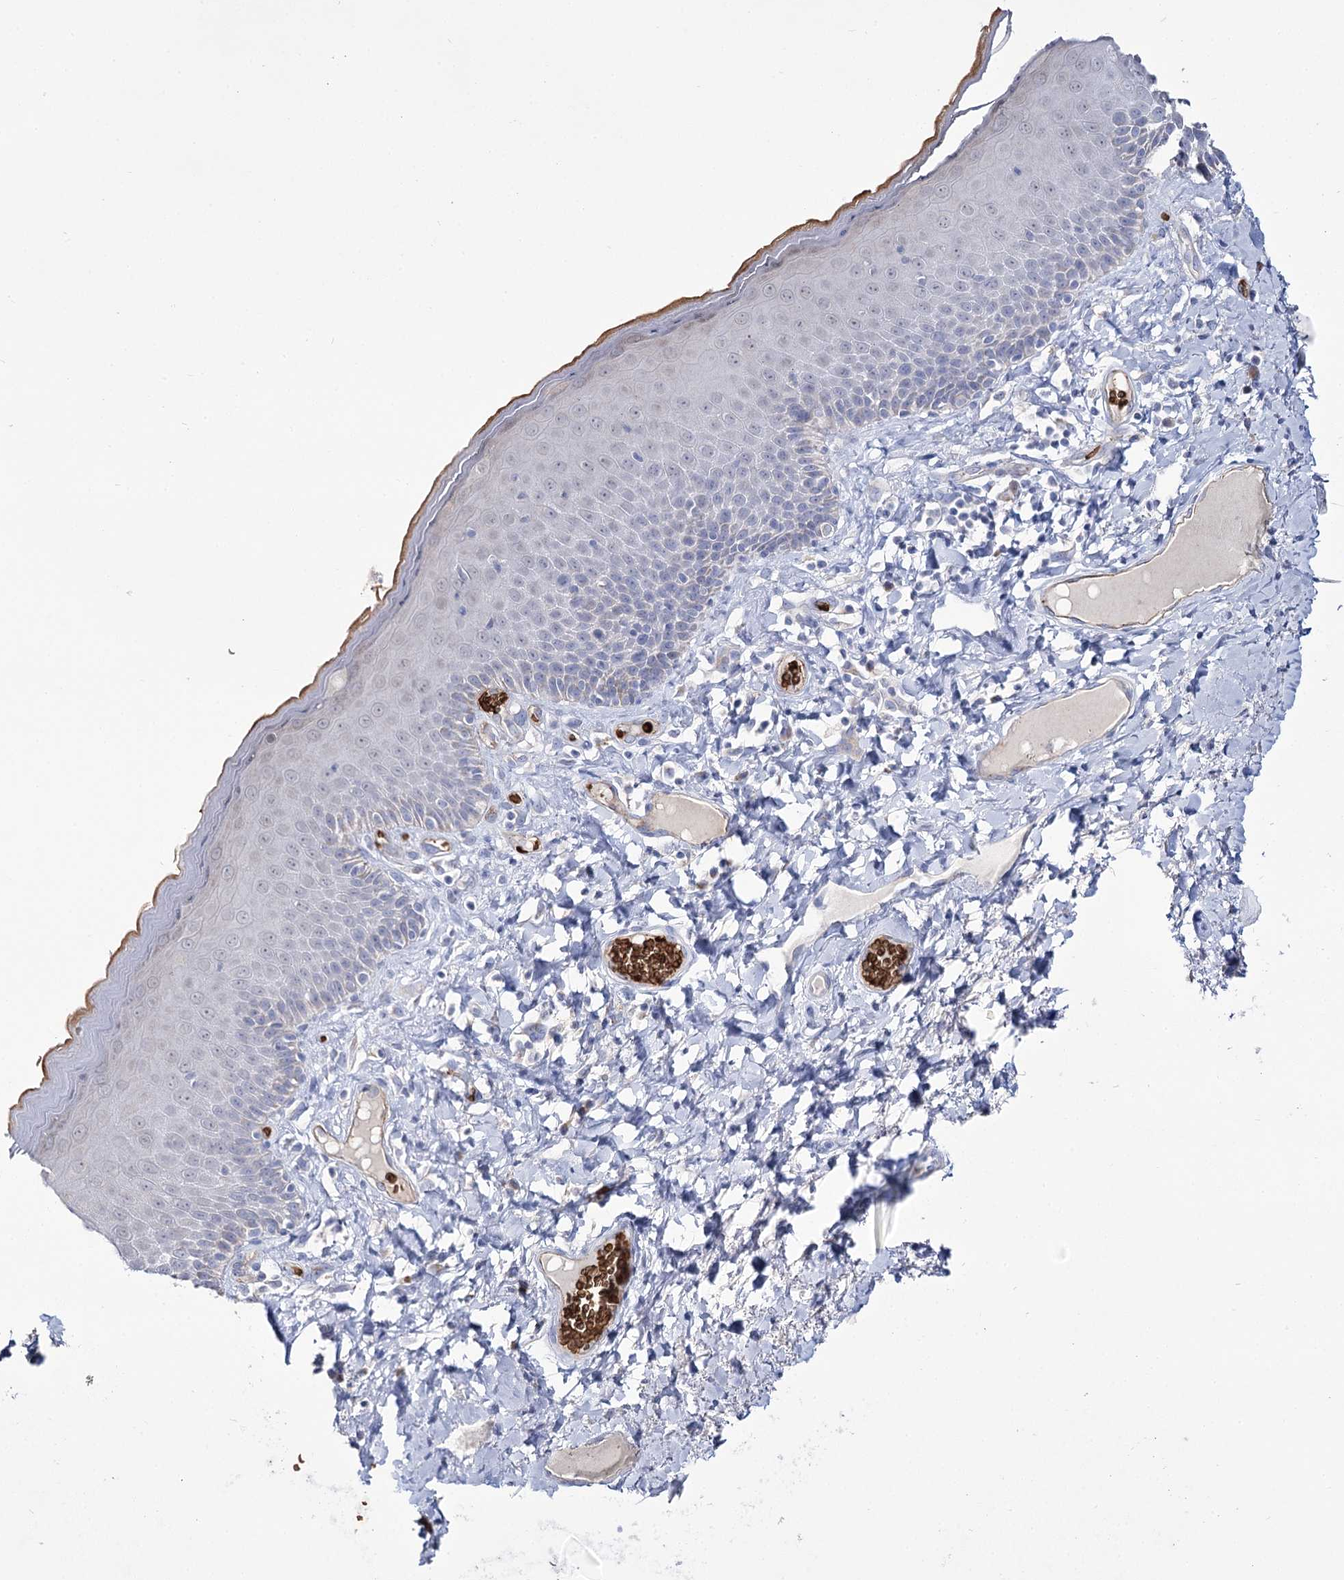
{"staining": {"intensity": "moderate", "quantity": "<25%", "location": "cytoplasmic/membranous"}, "tissue": "skin", "cell_type": "Epidermal cells", "image_type": "normal", "snomed": [{"axis": "morphology", "description": "Normal tissue, NOS"}, {"axis": "topography", "description": "Anal"}], "caption": "Moderate cytoplasmic/membranous expression is appreciated in about <25% of epidermal cells in normal skin. Immunohistochemistry (ihc) stains the protein of interest in brown and the nuclei are stained blue.", "gene": "GBF1", "patient": {"sex": "male", "age": 69}}